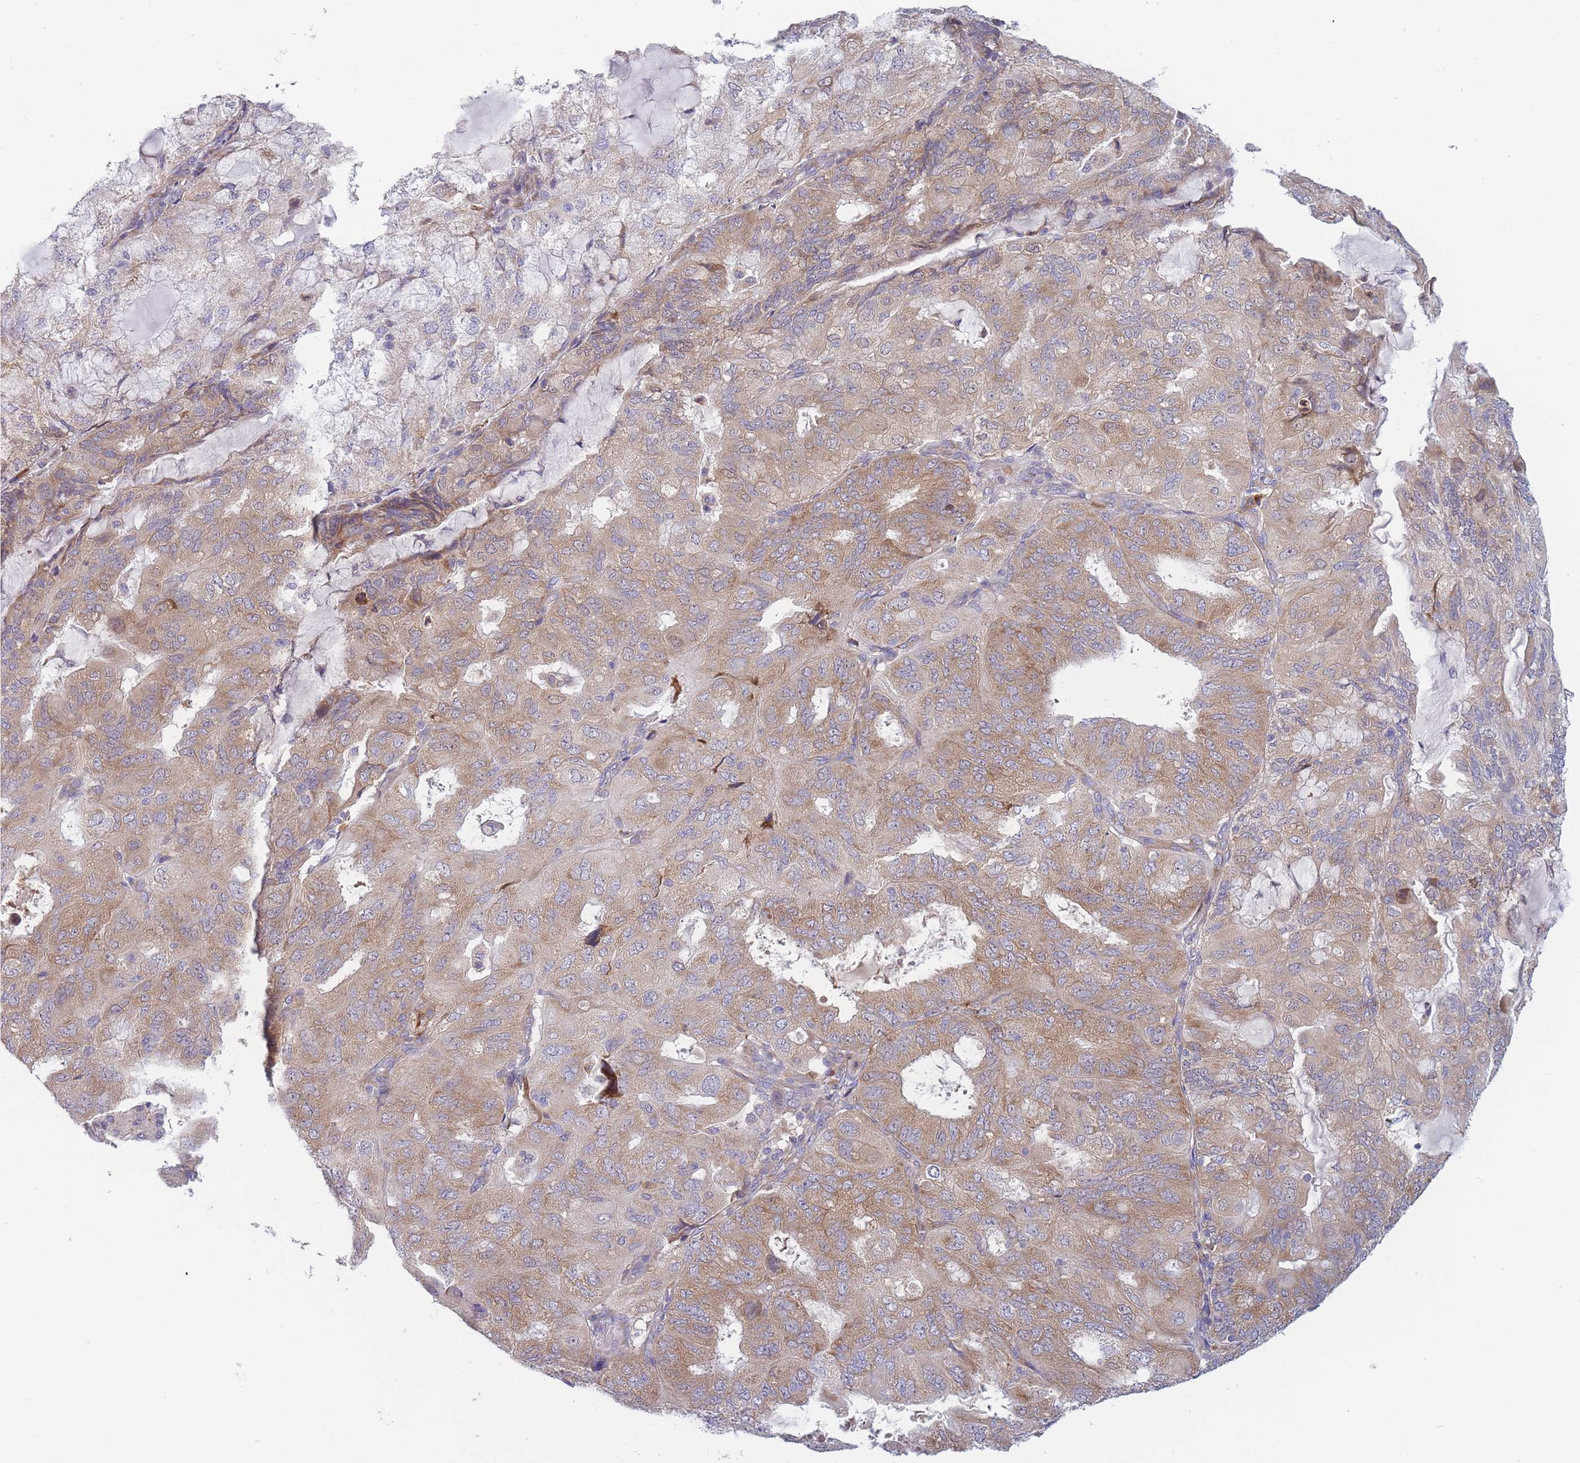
{"staining": {"intensity": "moderate", "quantity": ">75%", "location": "cytoplasmic/membranous"}, "tissue": "endometrial cancer", "cell_type": "Tumor cells", "image_type": "cancer", "snomed": [{"axis": "morphology", "description": "Adenocarcinoma, NOS"}, {"axis": "topography", "description": "Endometrium"}], "caption": "Brown immunohistochemical staining in human adenocarcinoma (endometrial) shows moderate cytoplasmic/membranous expression in approximately >75% of tumor cells.", "gene": "NDUFAF6", "patient": {"sex": "female", "age": 81}}